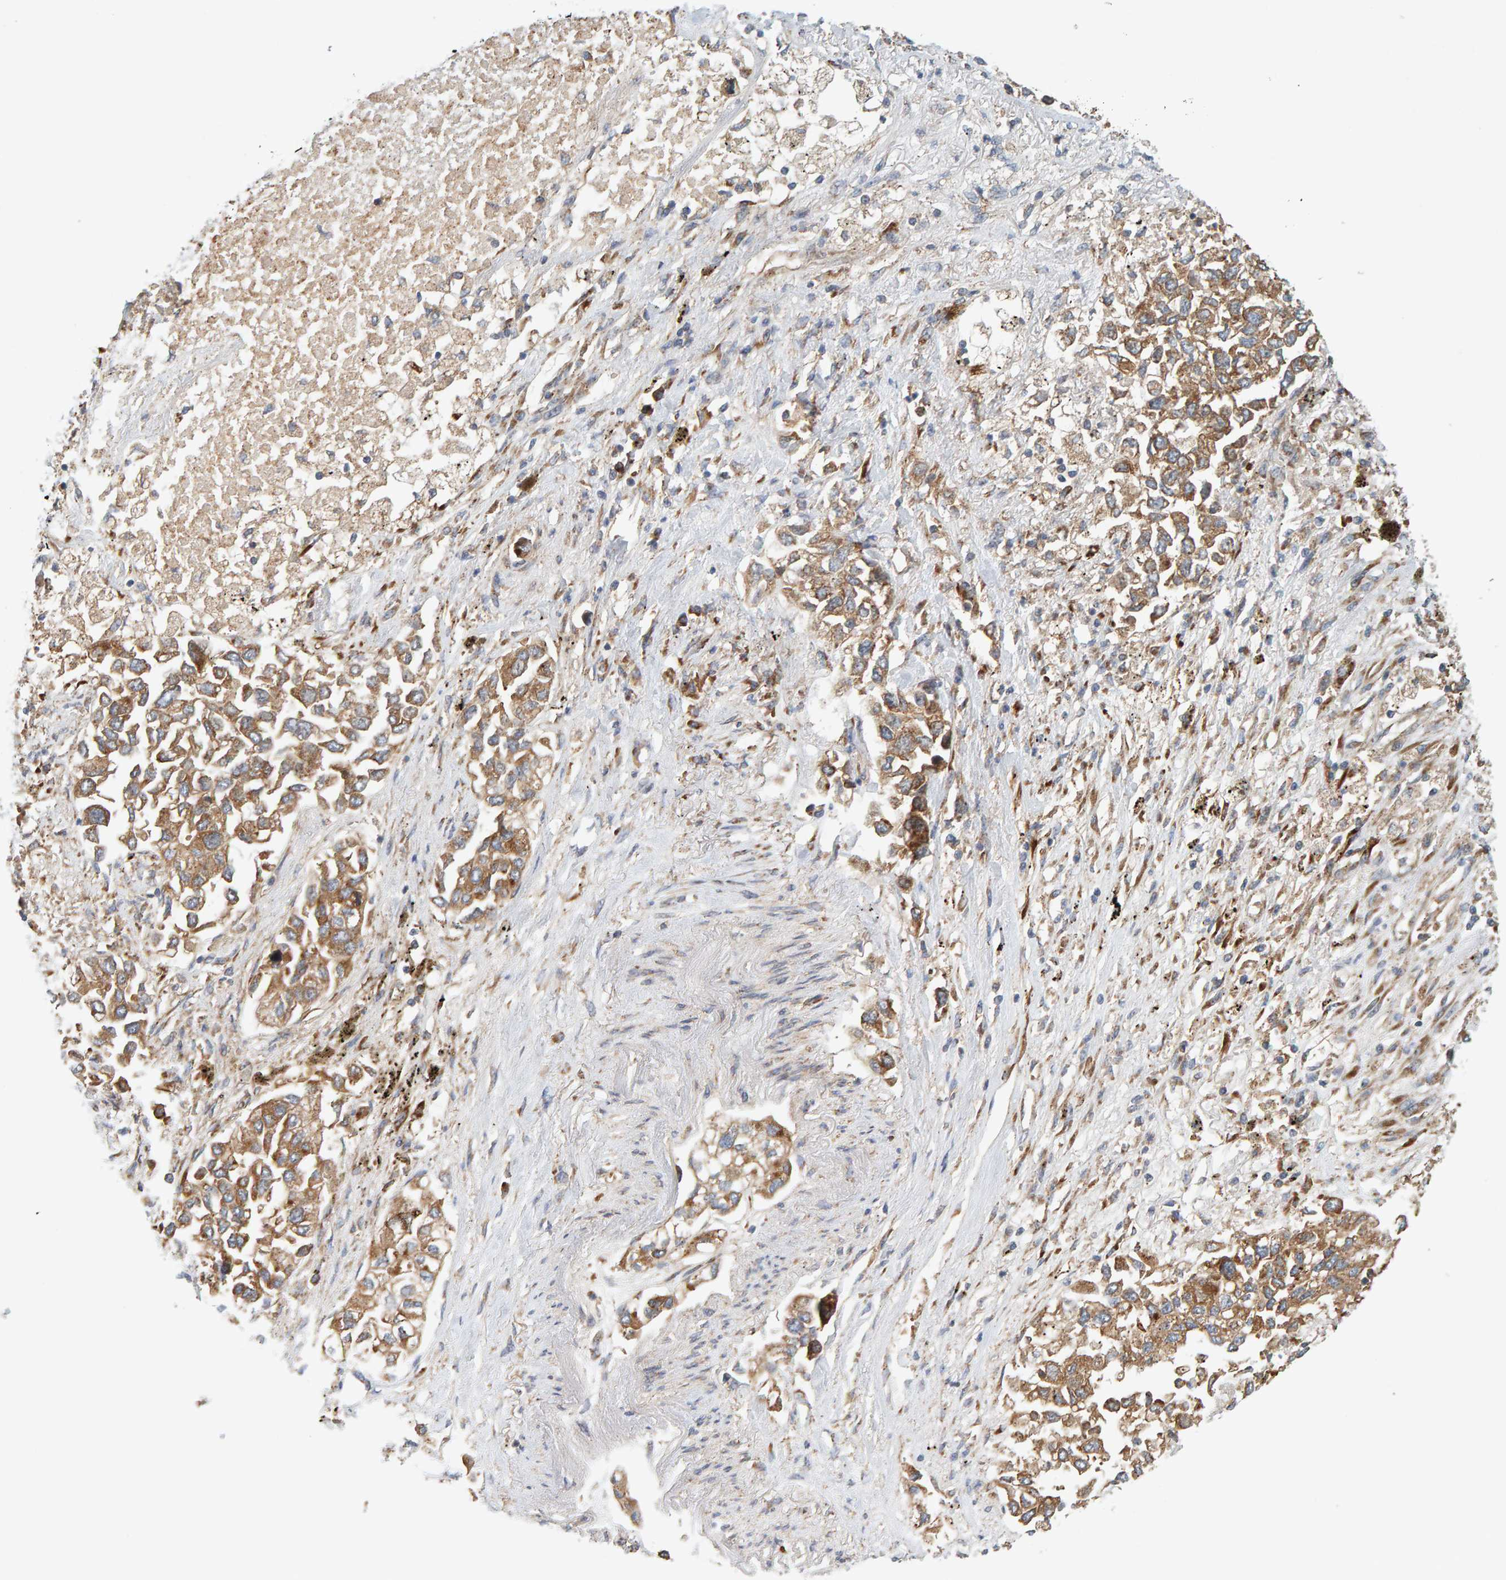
{"staining": {"intensity": "moderate", "quantity": ">75%", "location": "cytoplasmic/membranous"}, "tissue": "lung cancer", "cell_type": "Tumor cells", "image_type": "cancer", "snomed": [{"axis": "morphology", "description": "Inflammation, NOS"}, {"axis": "morphology", "description": "Adenocarcinoma, NOS"}, {"axis": "topography", "description": "Lung"}], "caption": "Protein expression analysis of human adenocarcinoma (lung) reveals moderate cytoplasmic/membranous expression in approximately >75% of tumor cells.", "gene": "BAIAP2", "patient": {"sex": "male", "age": 63}}